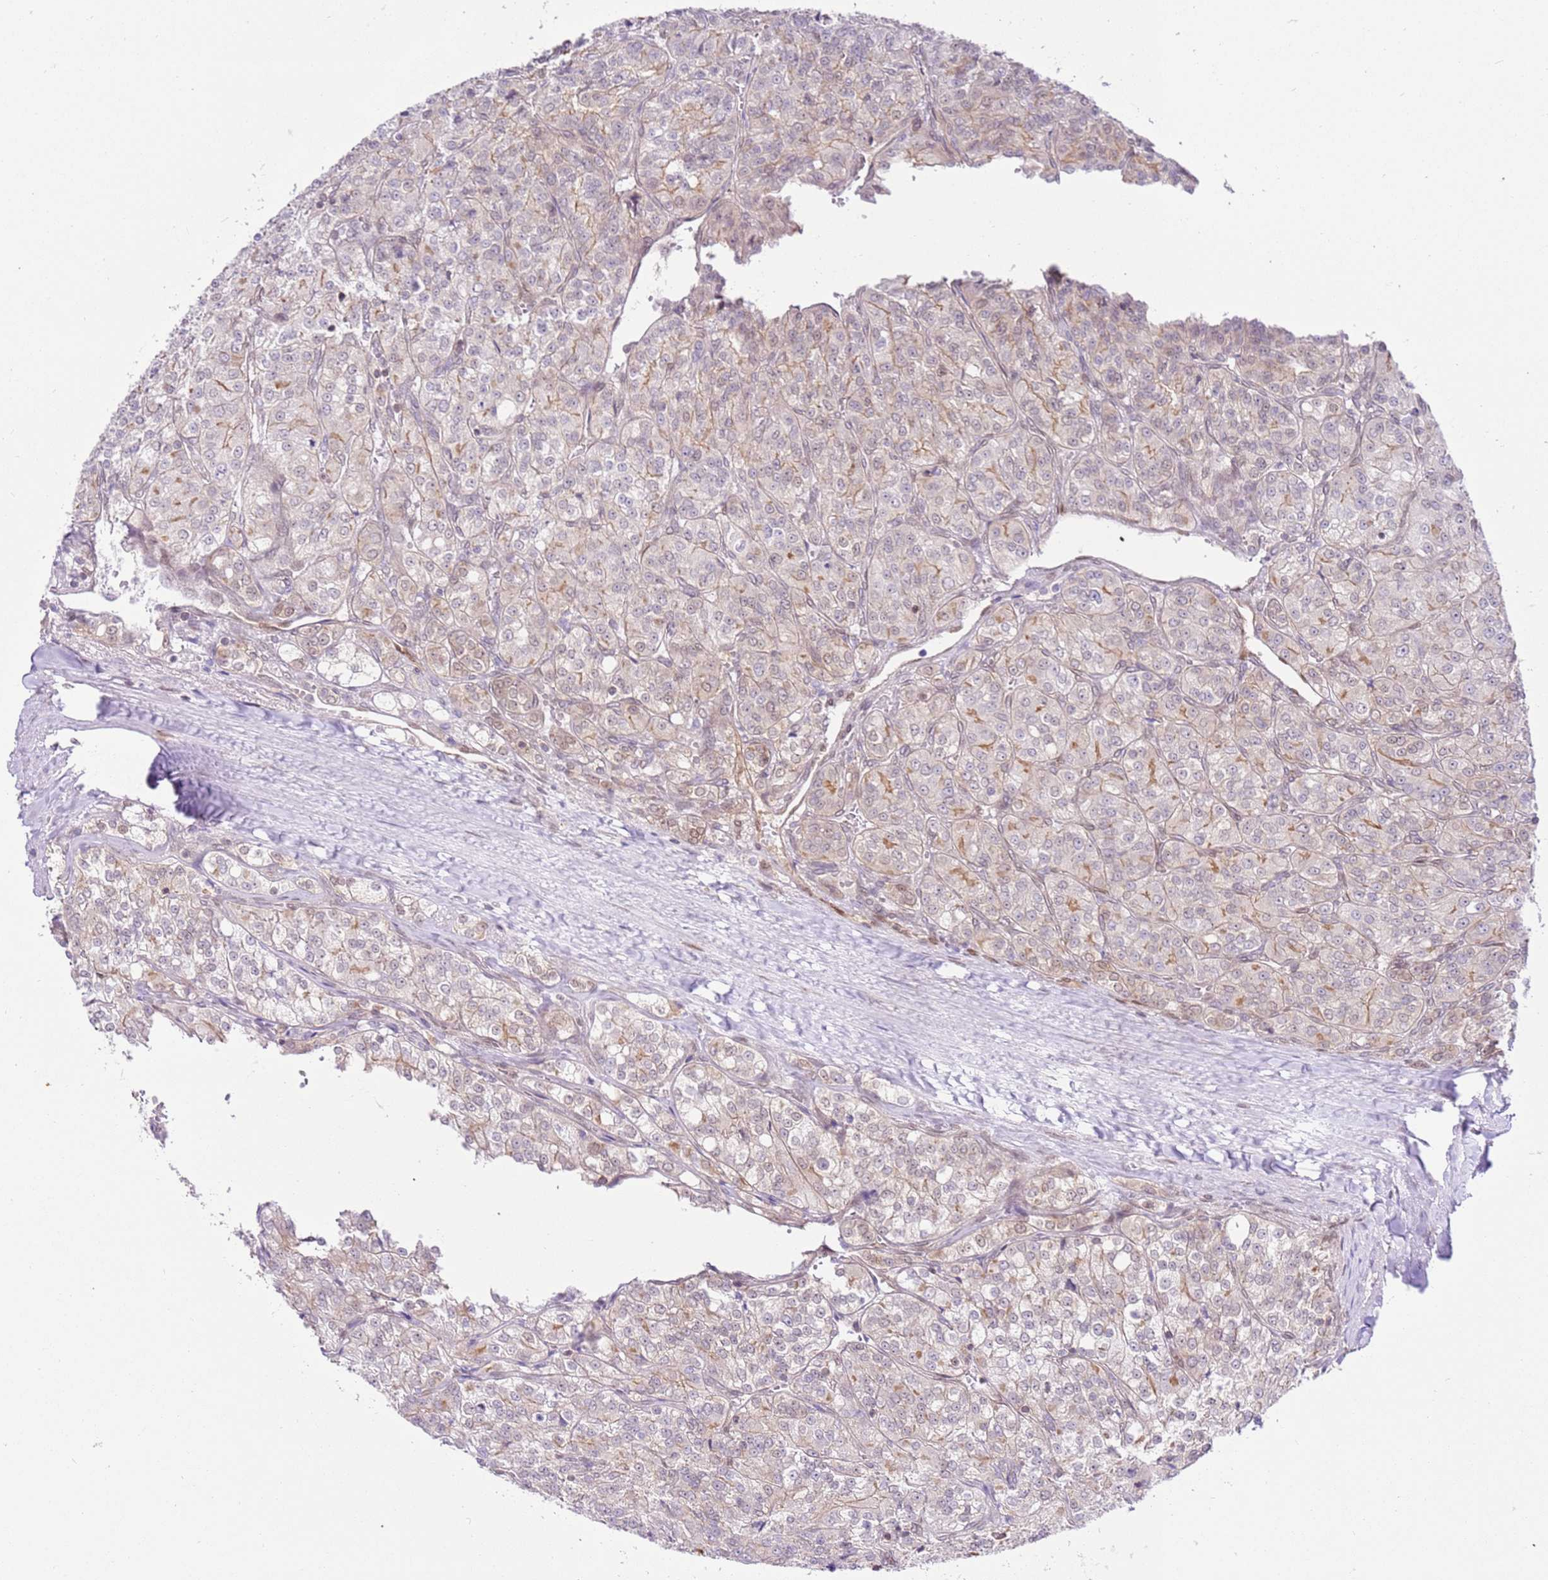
{"staining": {"intensity": "negative", "quantity": "none", "location": "none"}, "tissue": "renal cancer", "cell_type": "Tumor cells", "image_type": "cancer", "snomed": [{"axis": "morphology", "description": "Adenocarcinoma, NOS"}, {"axis": "topography", "description": "Kidney"}], "caption": "A high-resolution micrograph shows immunohistochemistry staining of renal cancer, which exhibits no significant positivity in tumor cells.", "gene": "TRIM37", "patient": {"sex": "female", "age": 63}}